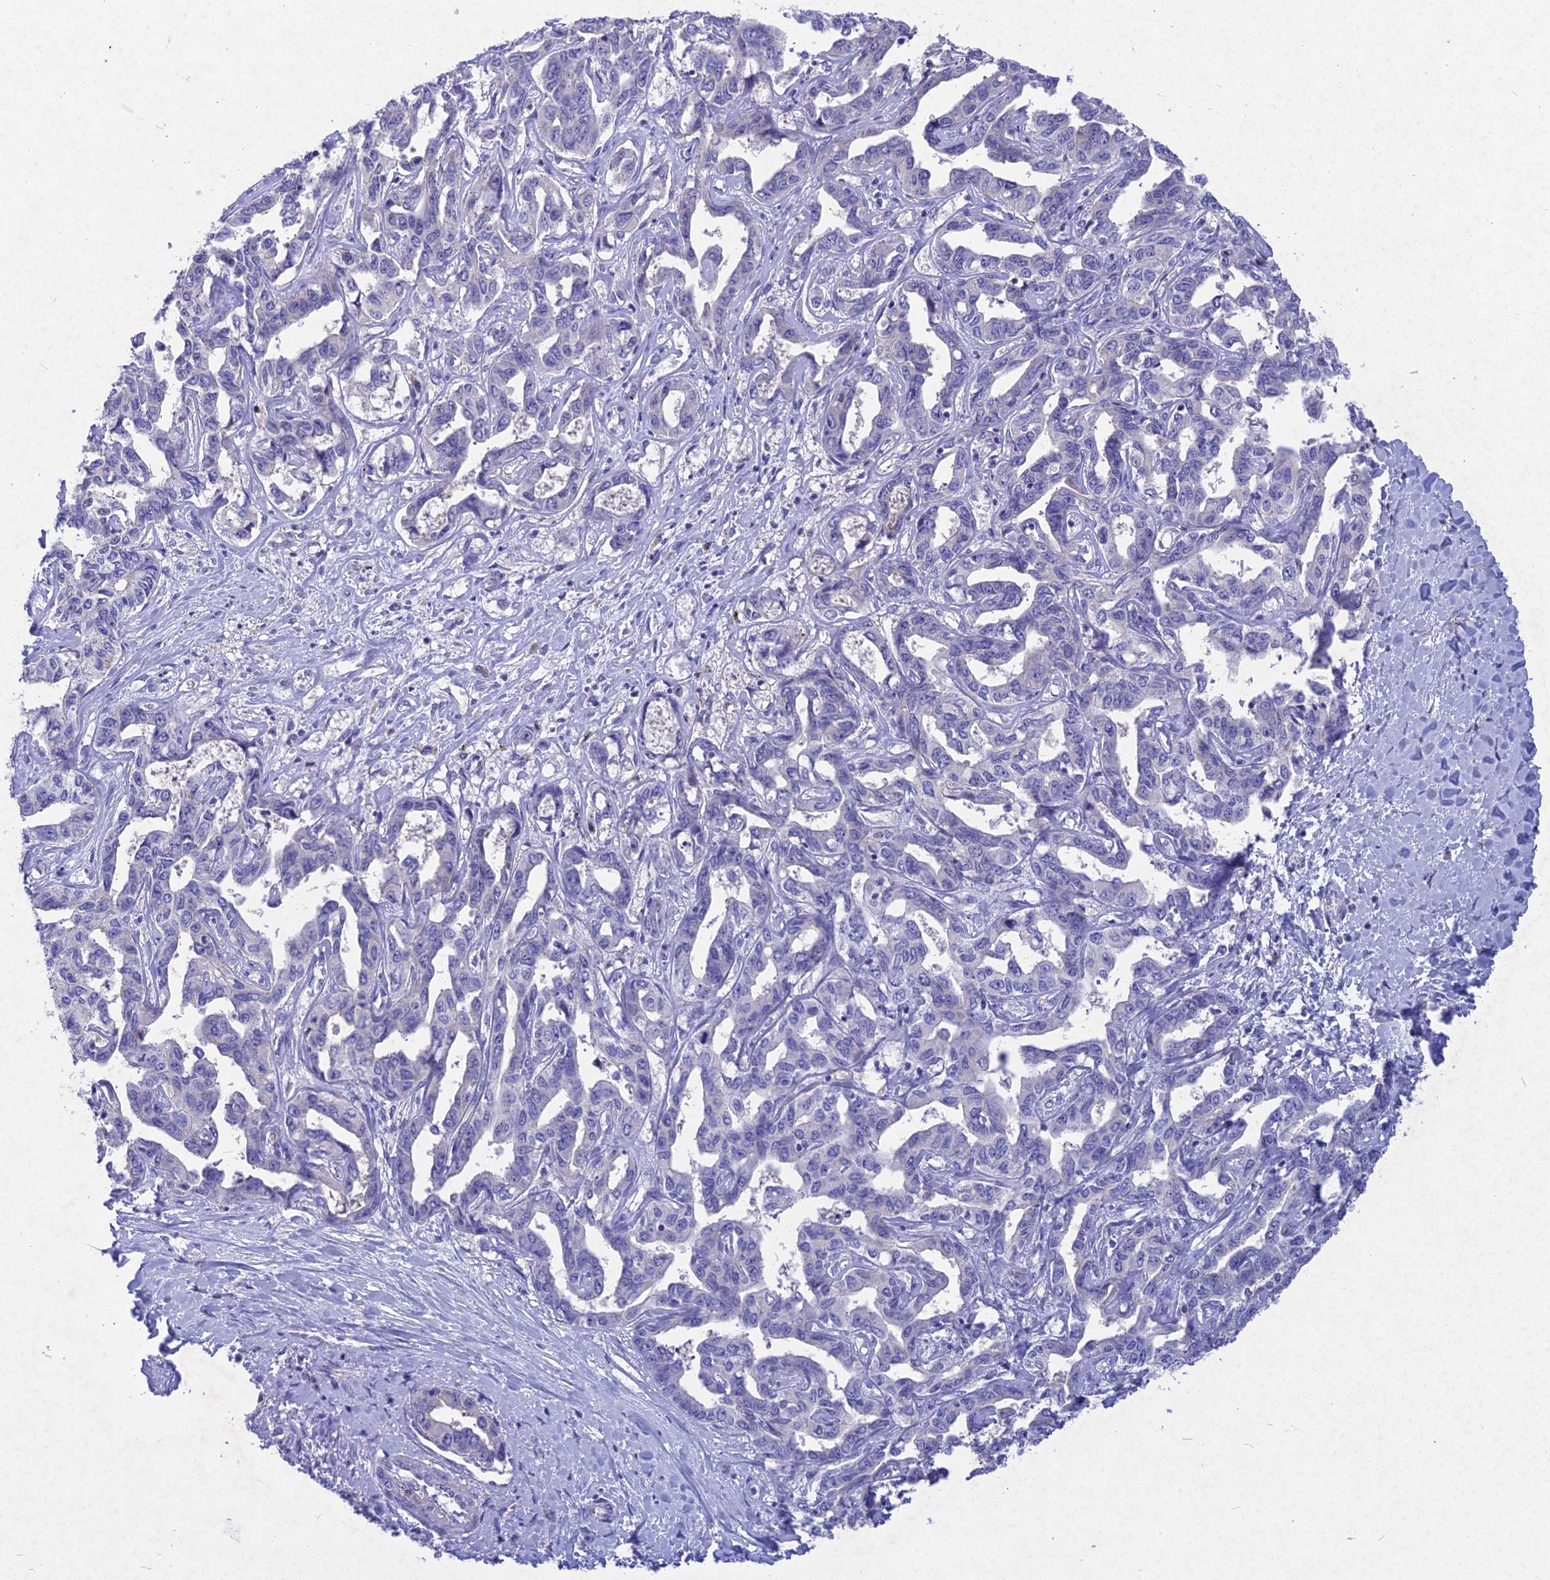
{"staining": {"intensity": "negative", "quantity": "none", "location": "none"}, "tissue": "liver cancer", "cell_type": "Tumor cells", "image_type": "cancer", "snomed": [{"axis": "morphology", "description": "Cholangiocarcinoma"}, {"axis": "topography", "description": "Liver"}], "caption": "Immunohistochemistry (IHC) micrograph of neoplastic tissue: liver cancer stained with DAB demonstrates no significant protein positivity in tumor cells.", "gene": "DEFB119", "patient": {"sex": "male", "age": 59}}